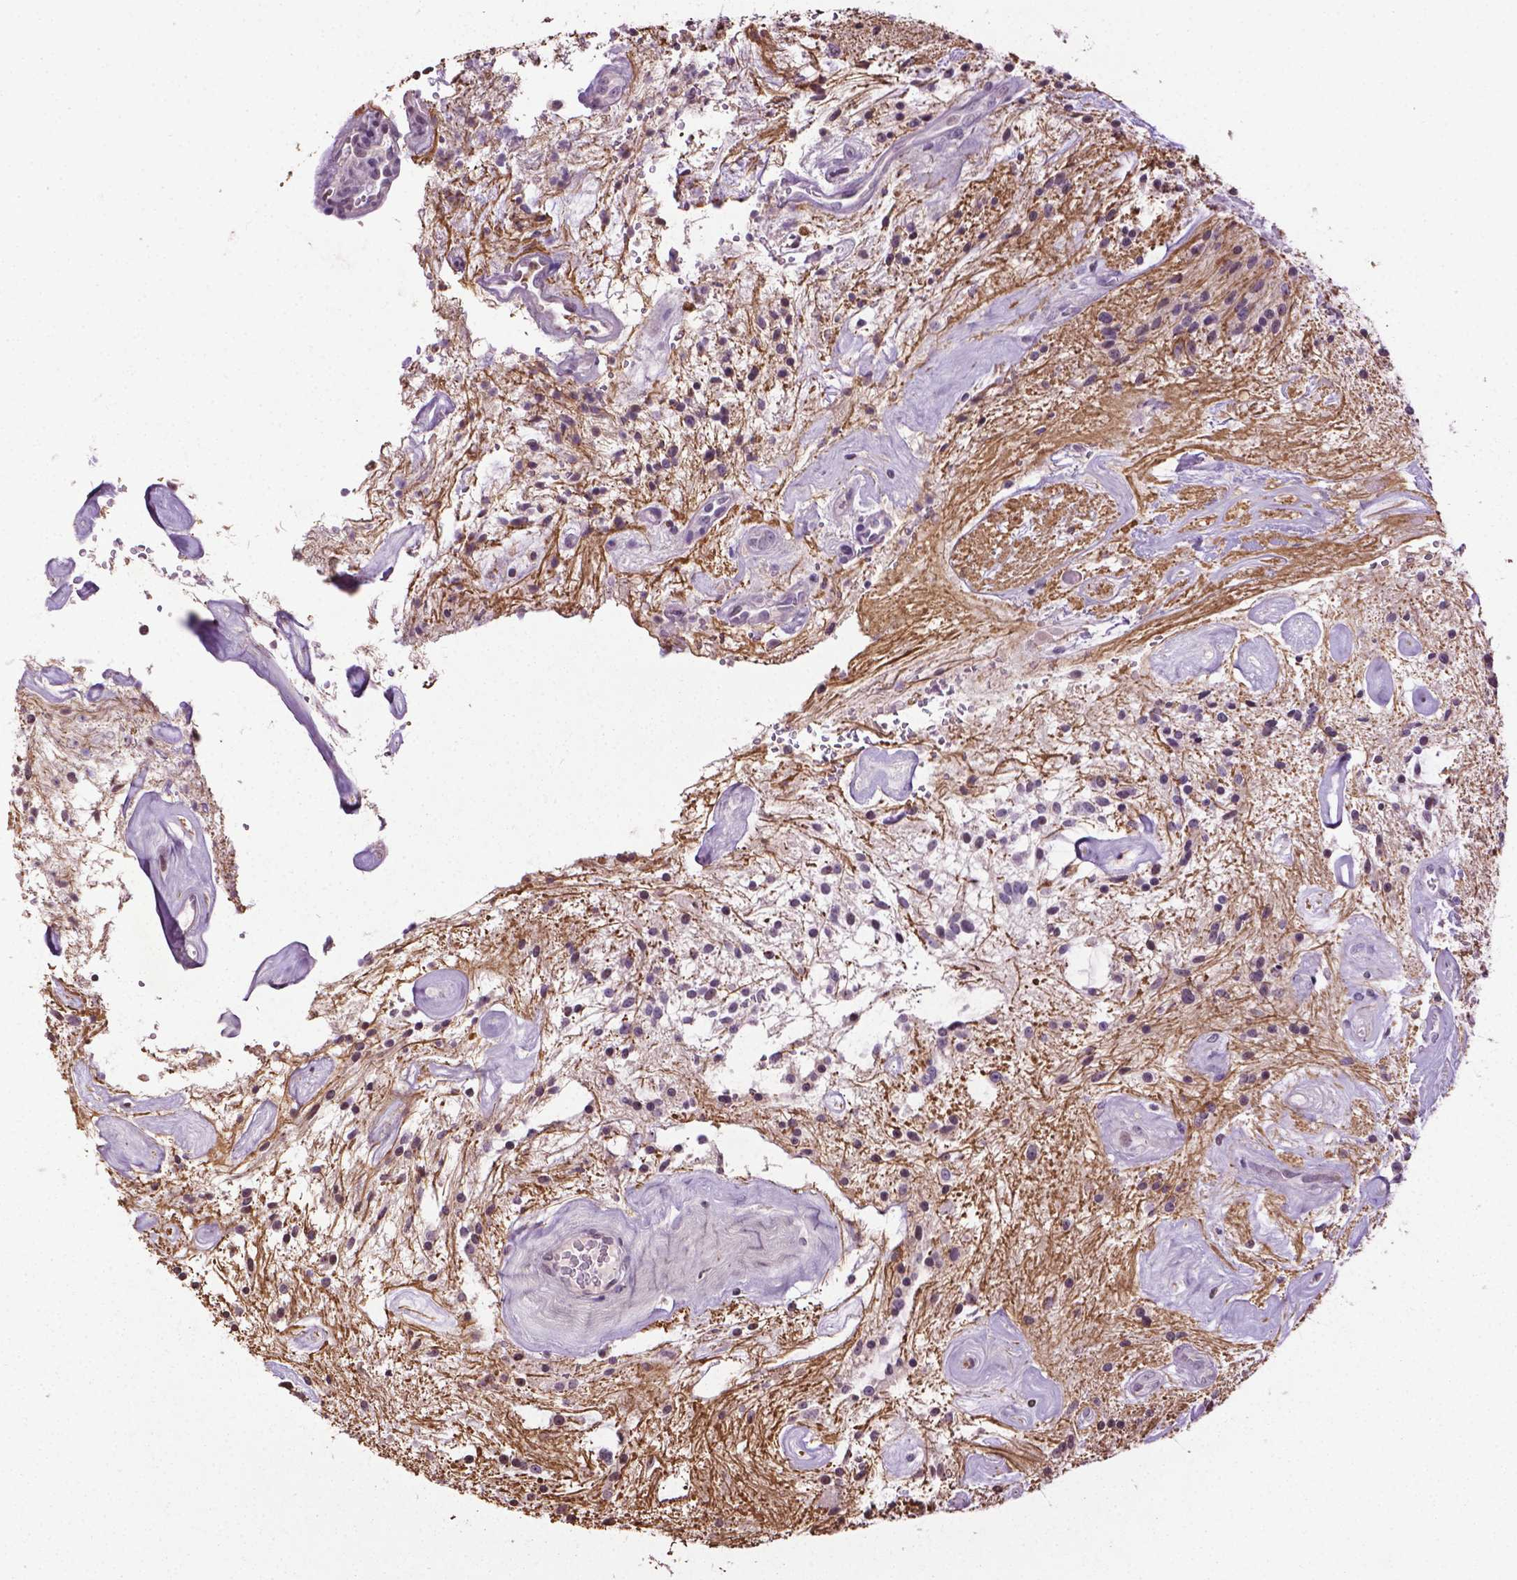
{"staining": {"intensity": "negative", "quantity": "none", "location": "none"}, "tissue": "glioma", "cell_type": "Tumor cells", "image_type": "cancer", "snomed": [{"axis": "morphology", "description": "Glioma, malignant, Low grade"}, {"axis": "topography", "description": "Cerebellum"}], "caption": "Glioma stained for a protein using IHC reveals no staining tumor cells.", "gene": "NTNG2", "patient": {"sex": "female", "age": 14}}